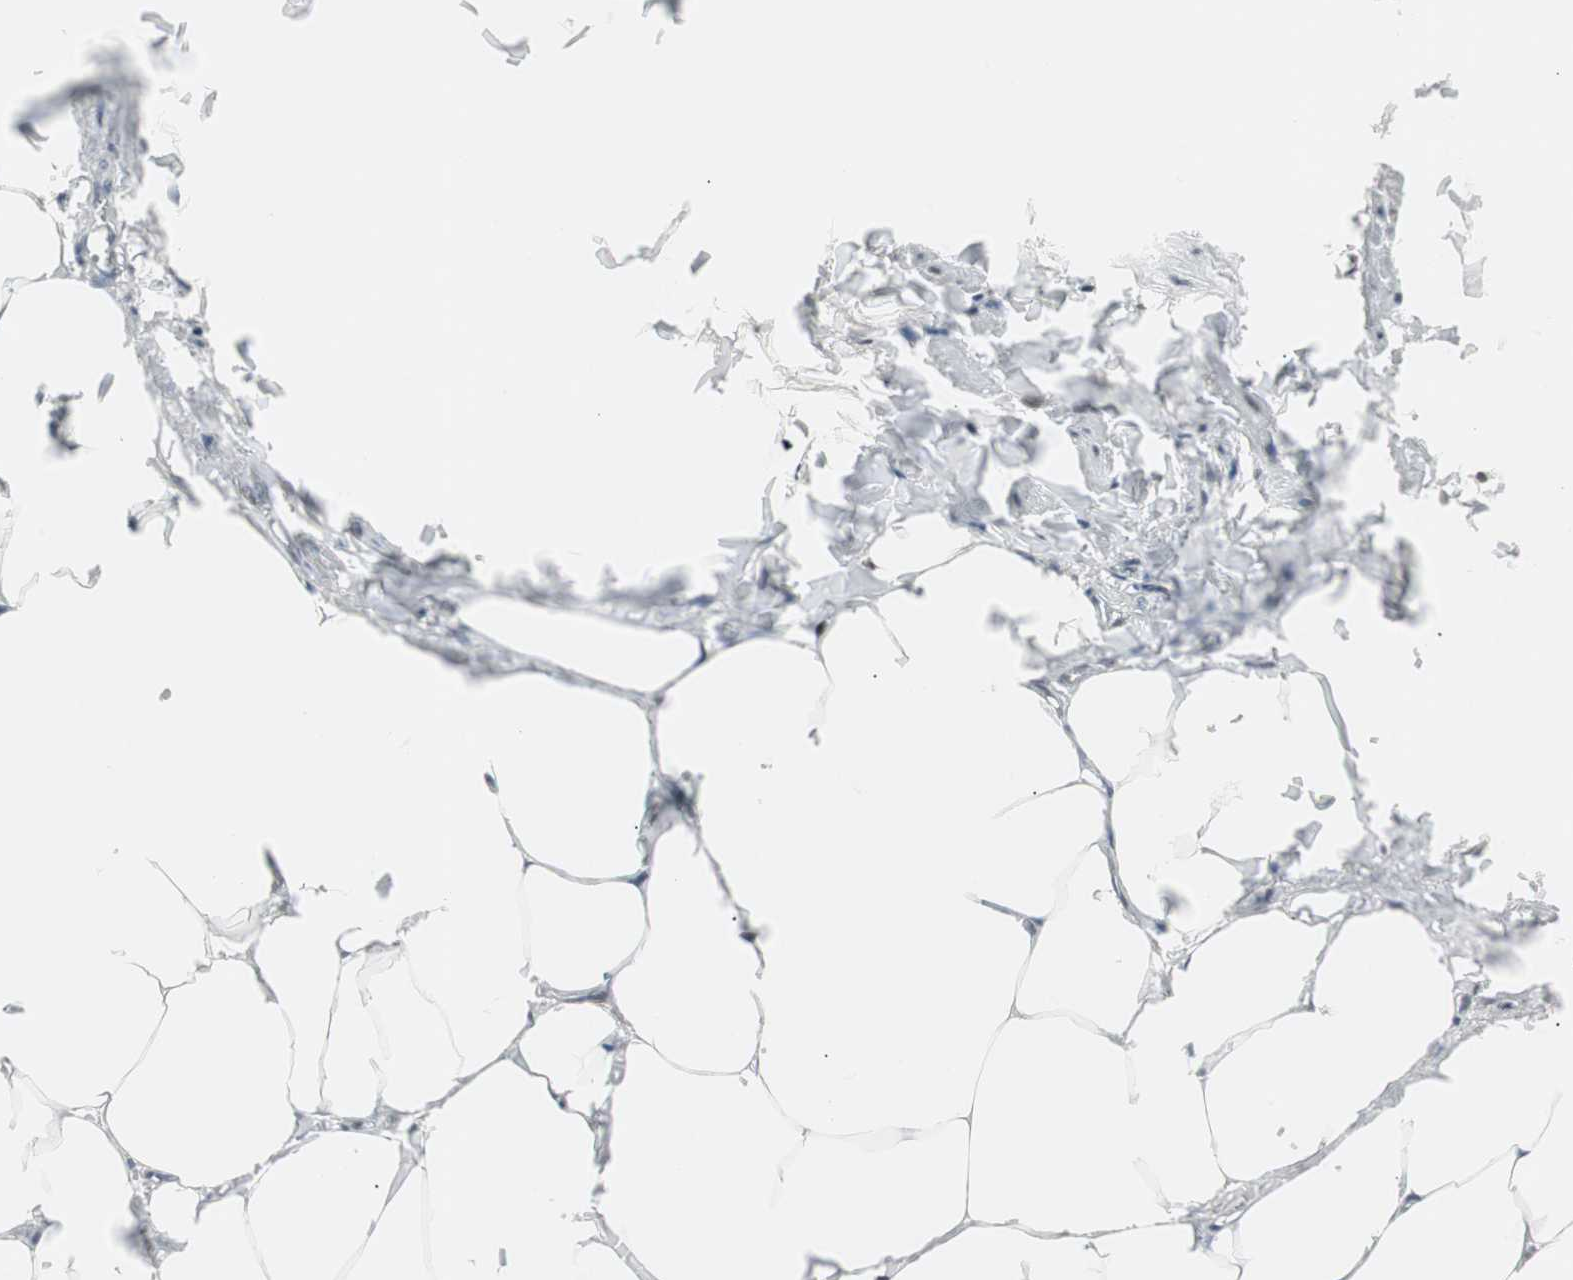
{"staining": {"intensity": "moderate", "quantity": ">75%", "location": "nuclear"}, "tissue": "adipose tissue", "cell_type": "Adipocytes", "image_type": "normal", "snomed": [{"axis": "morphology", "description": "Normal tissue, NOS"}, {"axis": "topography", "description": "Vascular tissue"}], "caption": "DAB (3,3'-diaminobenzidine) immunohistochemical staining of benign human adipose tissue demonstrates moderate nuclear protein expression in about >75% of adipocytes.", "gene": "MTA2", "patient": {"sex": "male", "age": 41}}